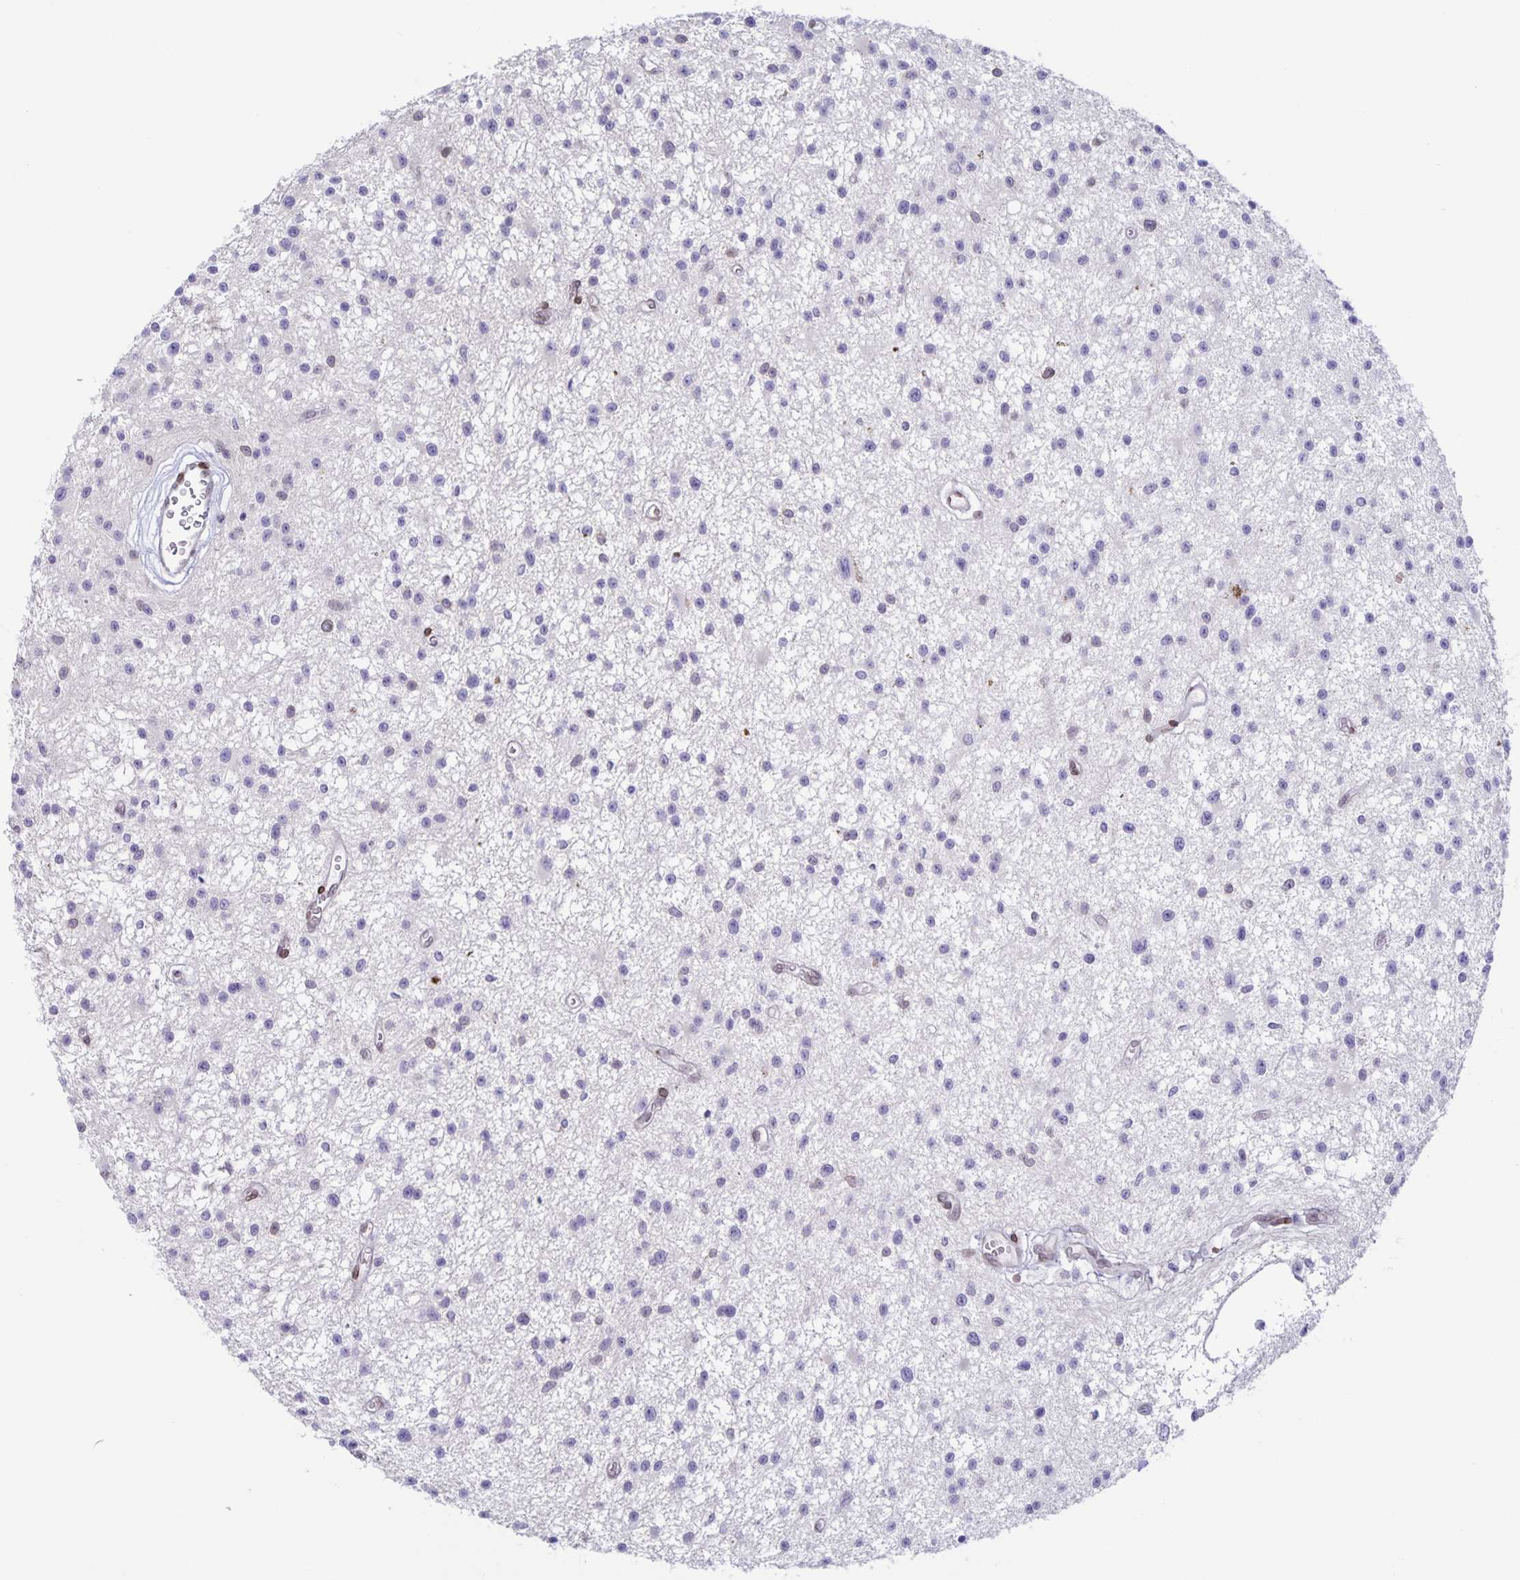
{"staining": {"intensity": "negative", "quantity": "none", "location": "none"}, "tissue": "glioma", "cell_type": "Tumor cells", "image_type": "cancer", "snomed": [{"axis": "morphology", "description": "Glioma, malignant, Low grade"}, {"axis": "topography", "description": "Brain"}], "caption": "Tumor cells show no significant positivity in glioma.", "gene": "SYNE2", "patient": {"sex": "male", "age": 43}}